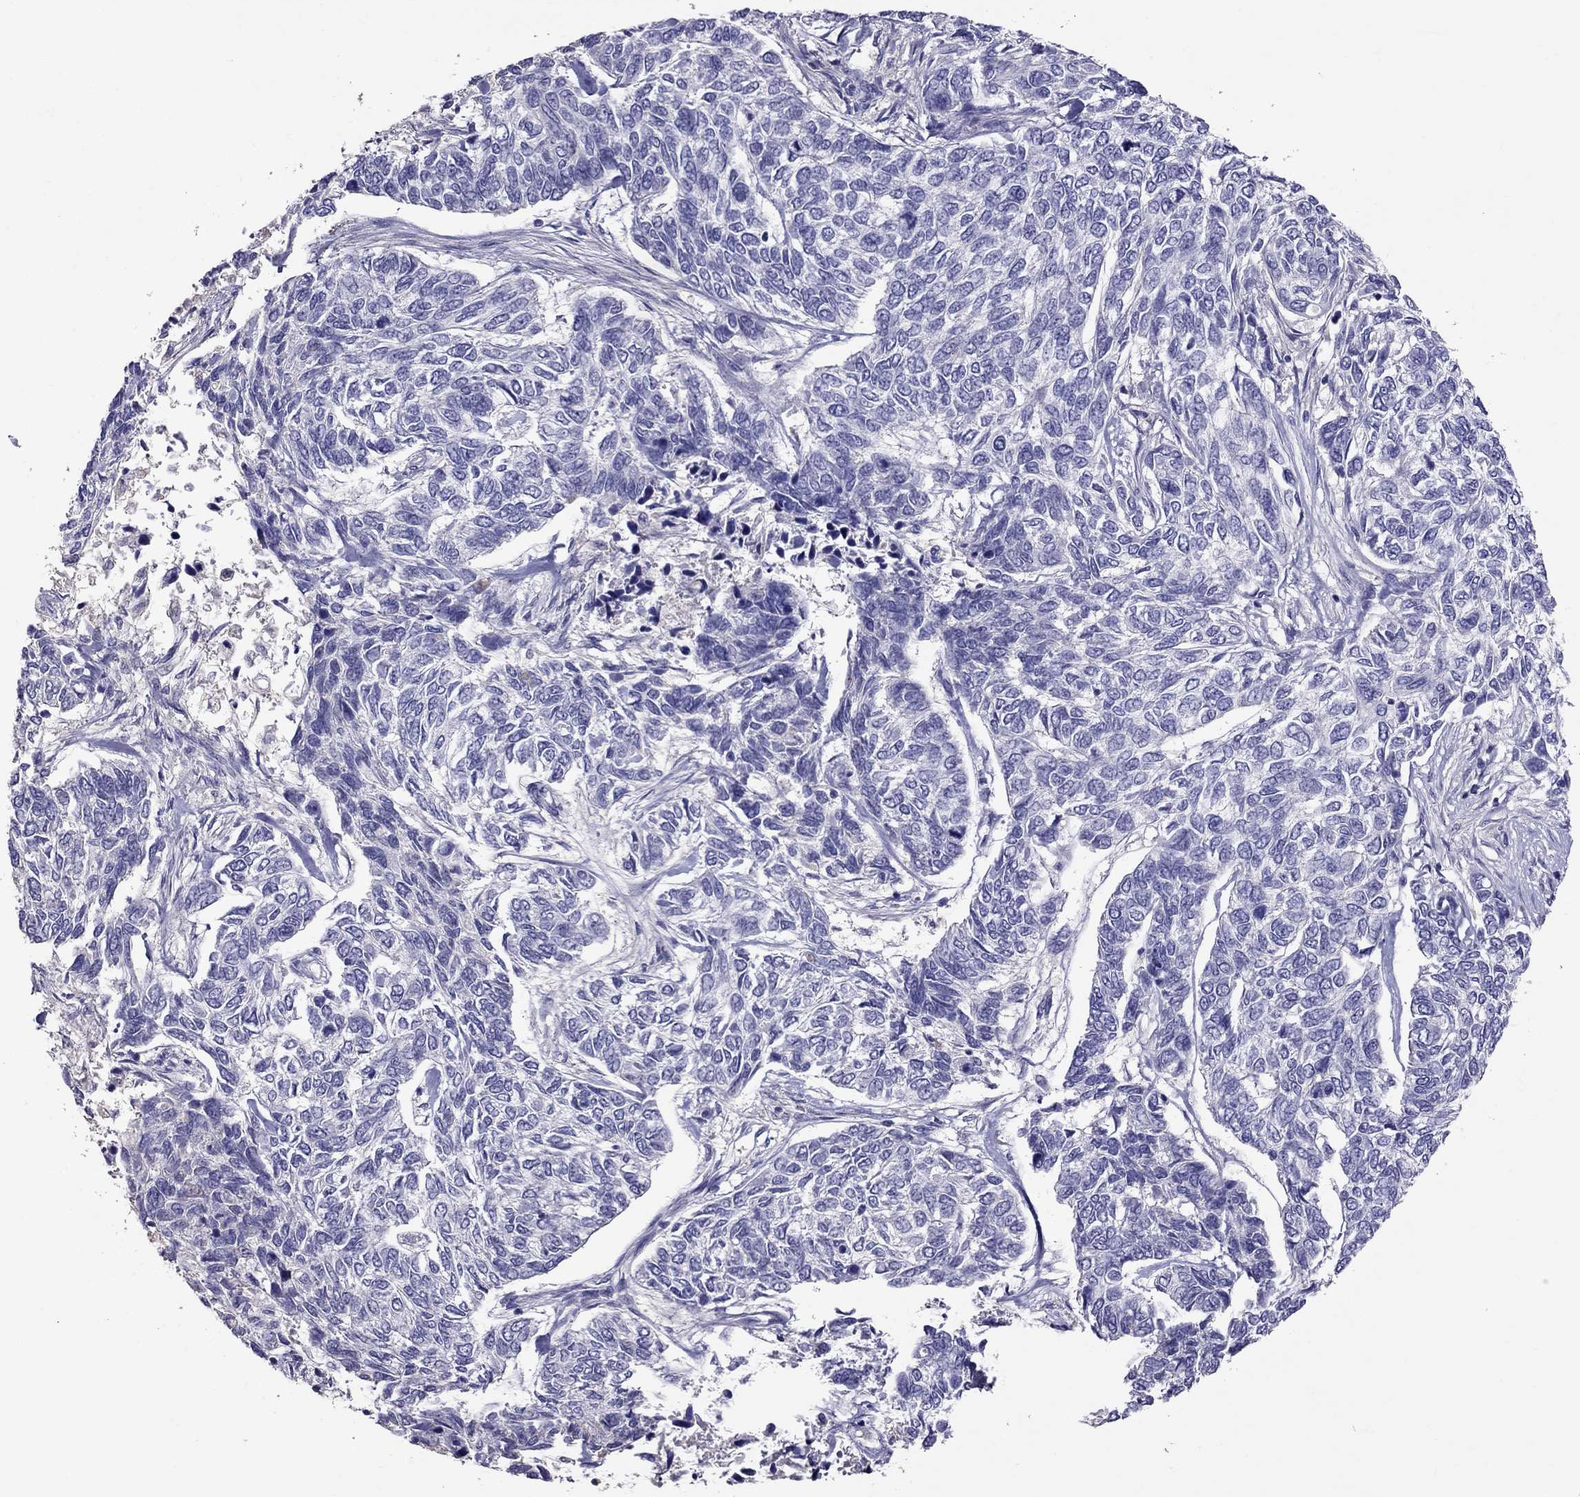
{"staining": {"intensity": "negative", "quantity": "none", "location": "none"}, "tissue": "skin cancer", "cell_type": "Tumor cells", "image_type": "cancer", "snomed": [{"axis": "morphology", "description": "Basal cell carcinoma"}, {"axis": "topography", "description": "Skin"}], "caption": "This photomicrograph is of skin cancer (basal cell carcinoma) stained with immunohistochemistry (IHC) to label a protein in brown with the nuclei are counter-stained blue. There is no positivity in tumor cells.", "gene": "LRRC46", "patient": {"sex": "female", "age": 65}}